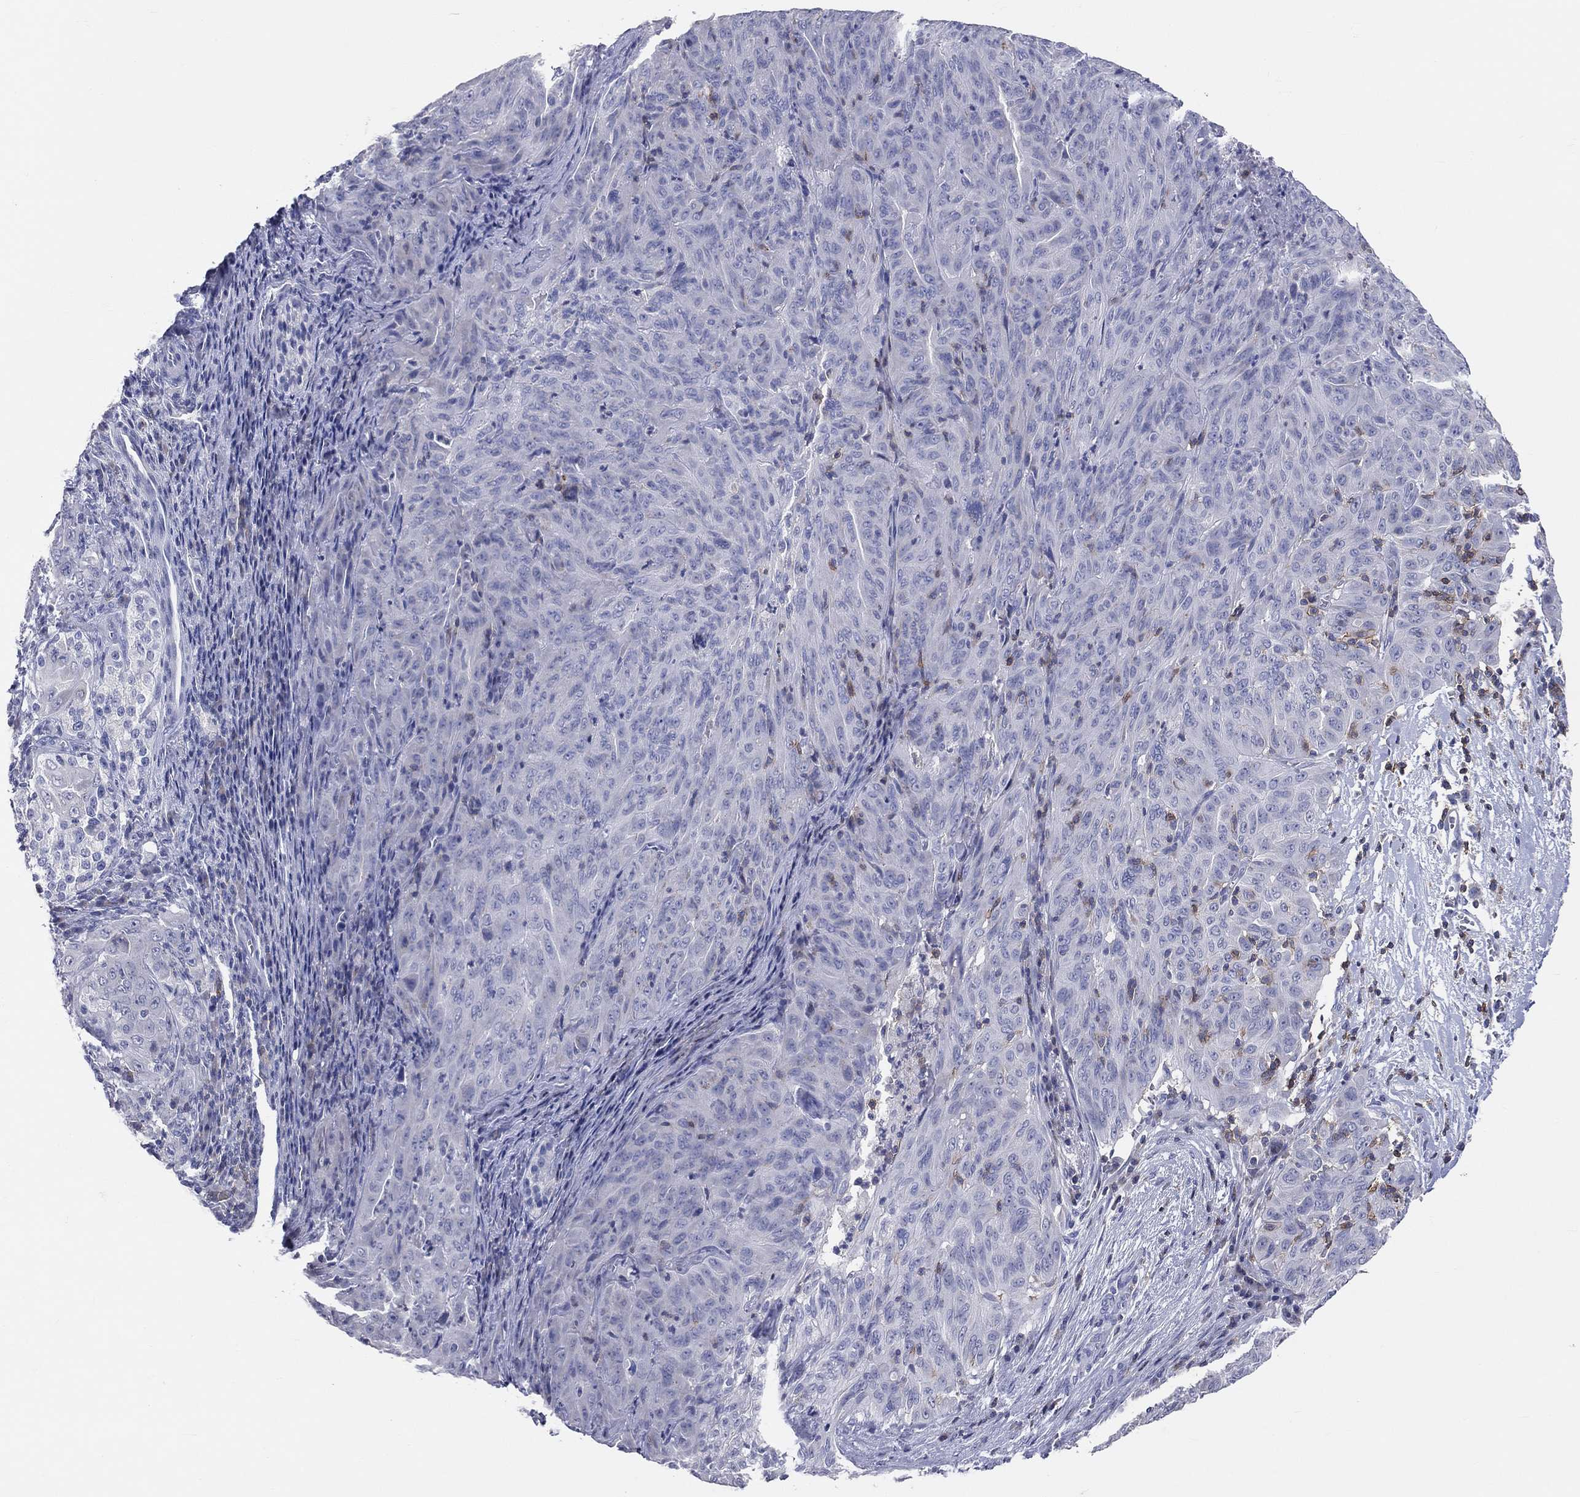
{"staining": {"intensity": "negative", "quantity": "none", "location": "none"}, "tissue": "pancreatic cancer", "cell_type": "Tumor cells", "image_type": "cancer", "snomed": [{"axis": "morphology", "description": "Adenocarcinoma, NOS"}, {"axis": "topography", "description": "Pancreas"}], "caption": "Immunohistochemistry (IHC) histopathology image of neoplastic tissue: adenocarcinoma (pancreatic) stained with DAB (3,3'-diaminobenzidine) exhibits no significant protein staining in tumor cells.", "gene": "LAT", "patient": {"sex": "male", "age": 63}}